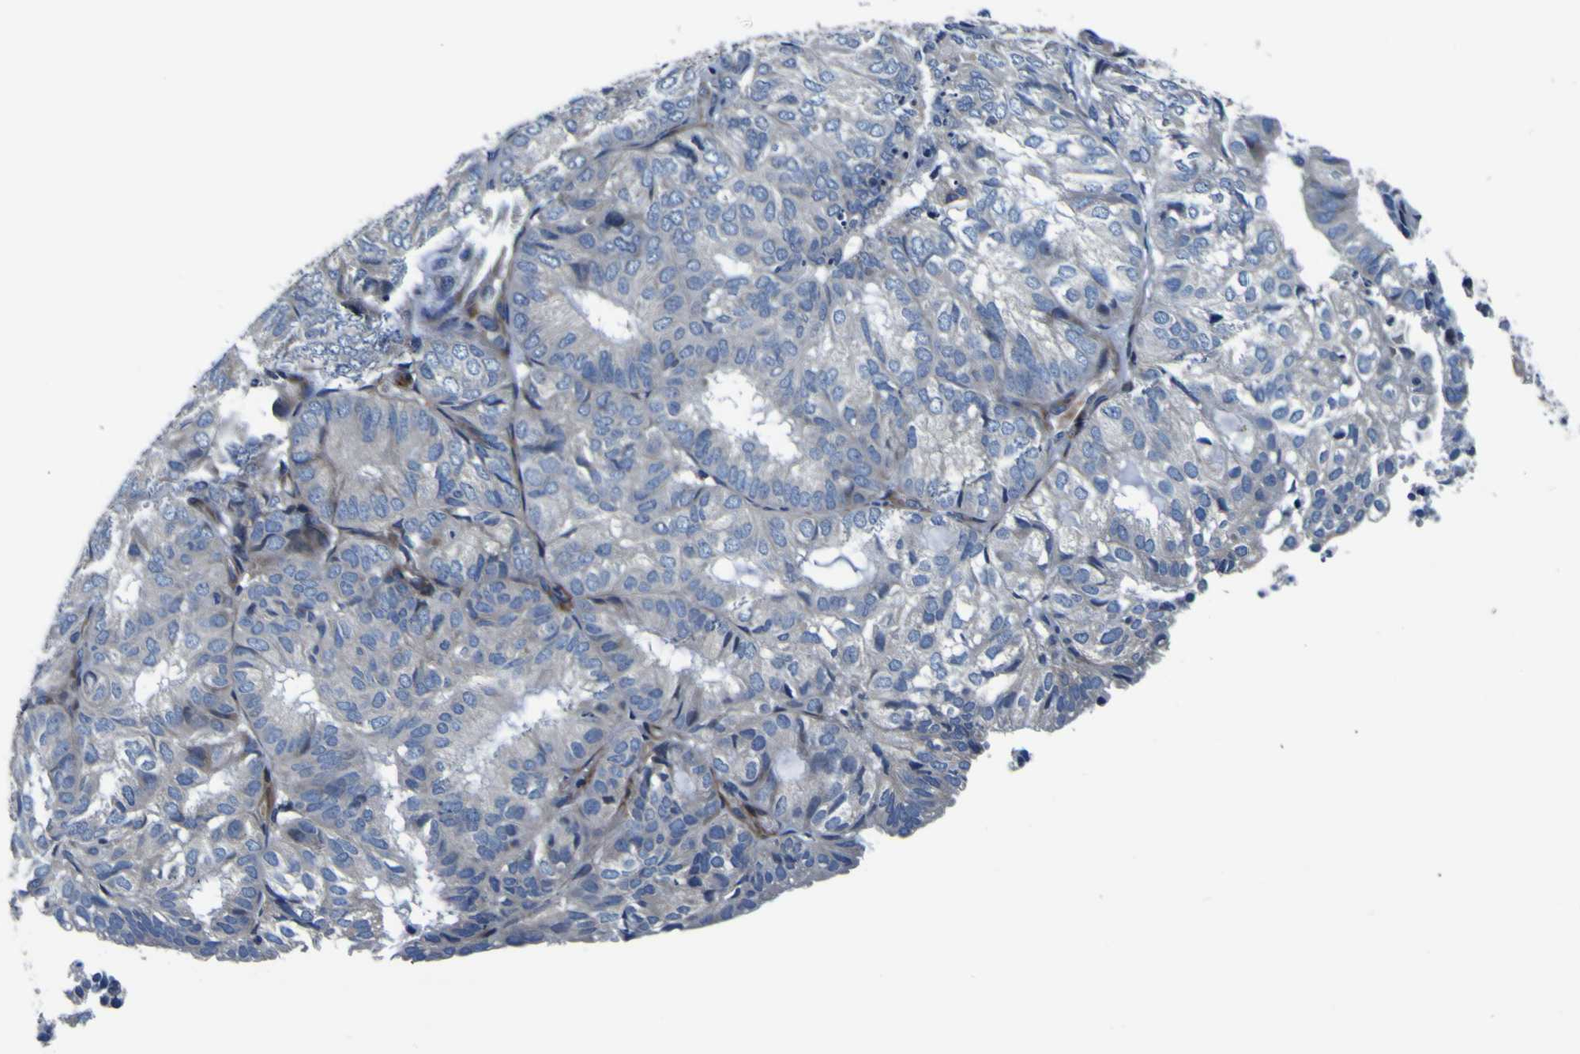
{"staining": {"intensity": "negative", "quantity": "none", "location": "none"}, "tissue": "endometrial cancer", "cell_type": "Tumor cells", "image_type": "cancer", "snomed": [{"axis": "morphology", "description": "Adenocarcinoma, NOS"}, {"axis": "topography", "description": "Uterus"}], "caption": "Histopathology image shows no significant protein expression in tumor cells of endometrial cancer (adenocarcinoma).", "gene": "AGAP3", "patient": {"sex": "female", "age": 60}}